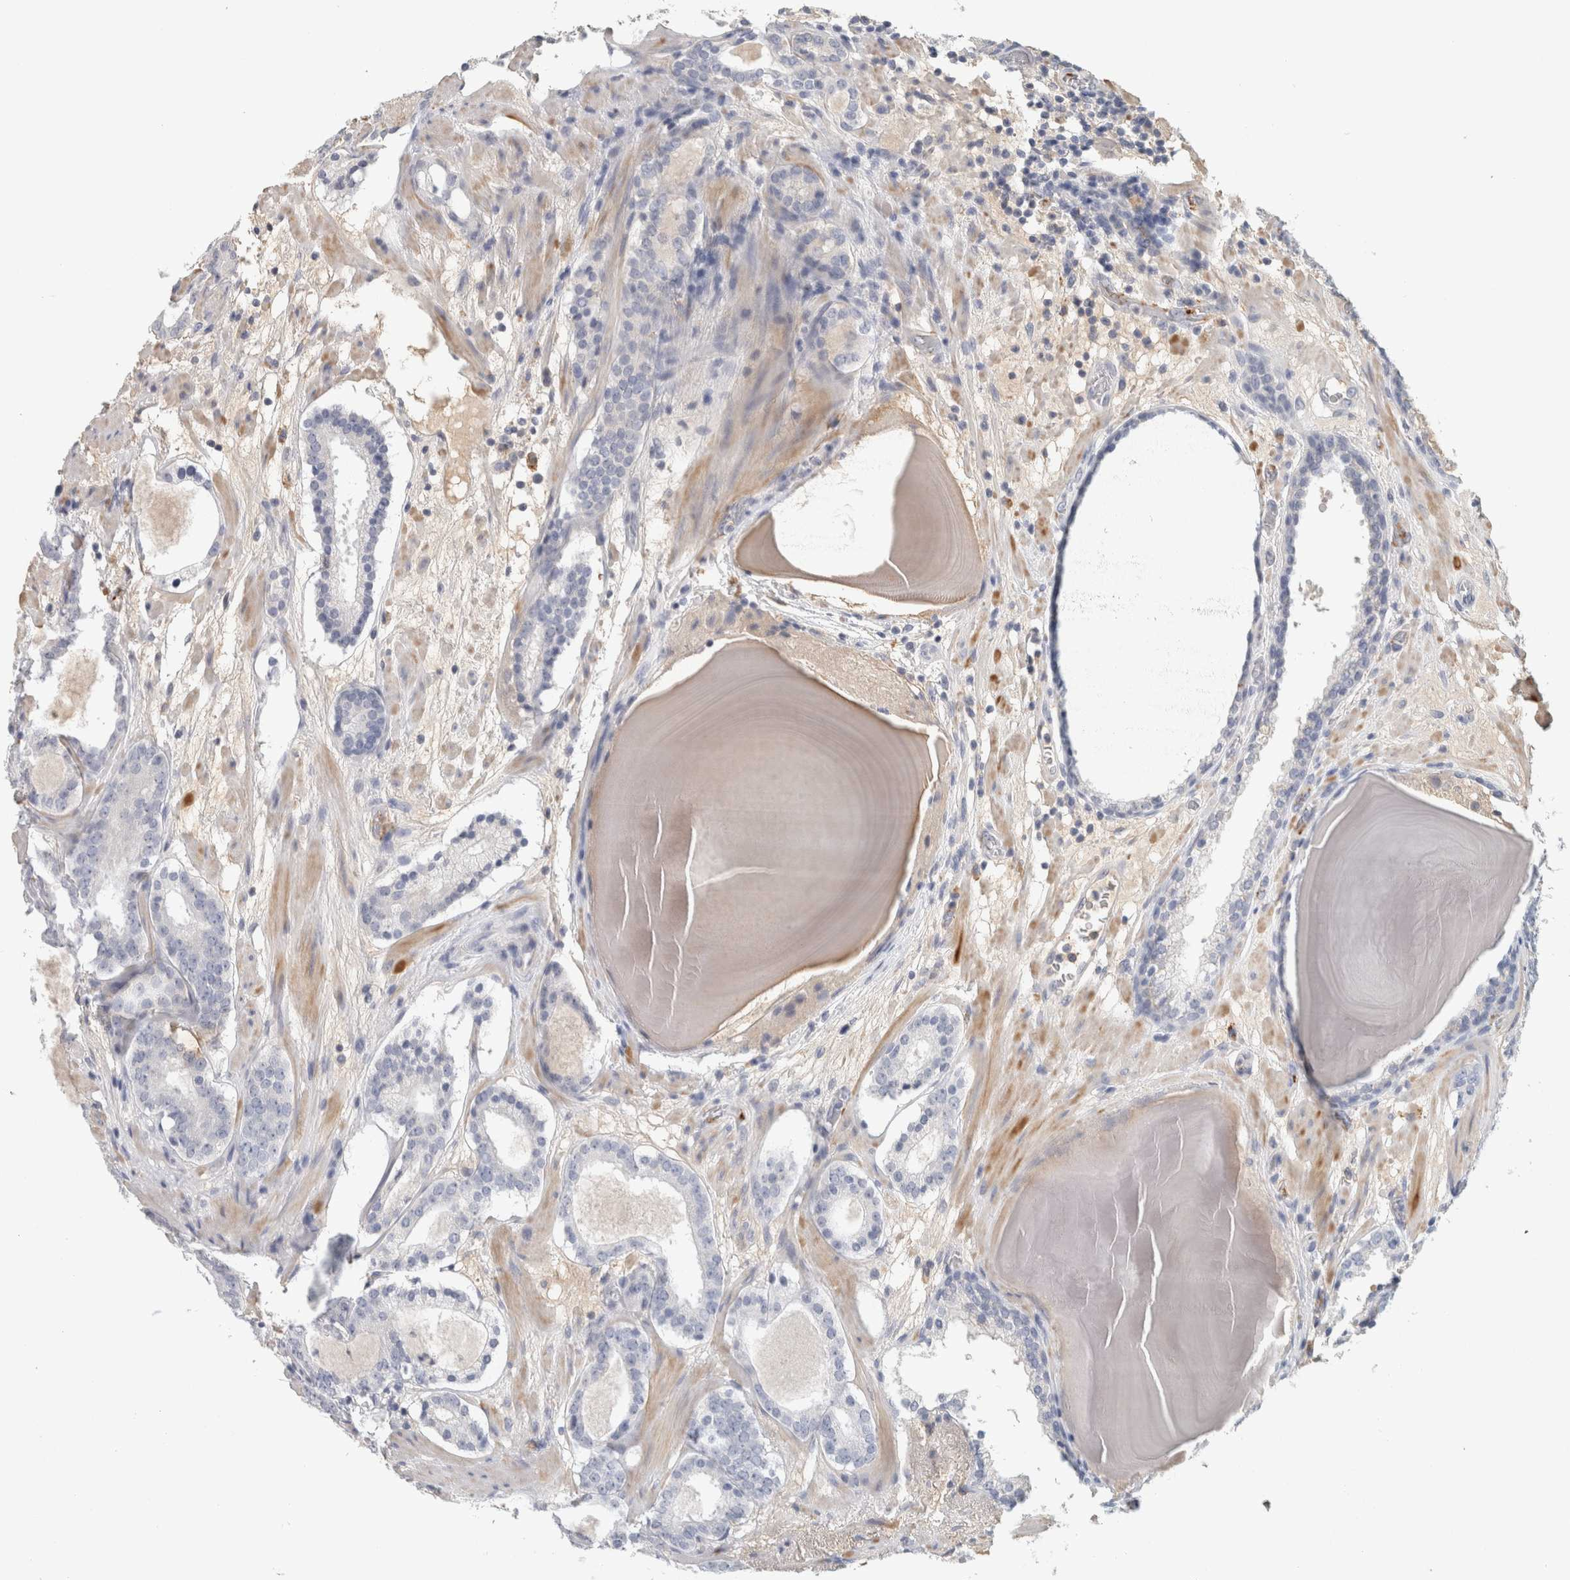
{"staining": {"intensity": "negative", "quantity": "none", "location": "none"}, "tissue": "prostate cancer", "cell_type": "Tumor cells", "image_type": "cancer", "snomed": [{"axis": "morphology", "description": "Adenocarcinoma, Low grade"}, {"axis": "topography", "description": "Prostate"}], "caption": "Immunohistochemistry photomicrograph of human prostate cancer (adenocarcinoma (low-grade)) stained for a protein (brown), which exhibits no expression in tumor cells.", "gene": "CD36", "patient": {"sex": "male", "age": 69}}